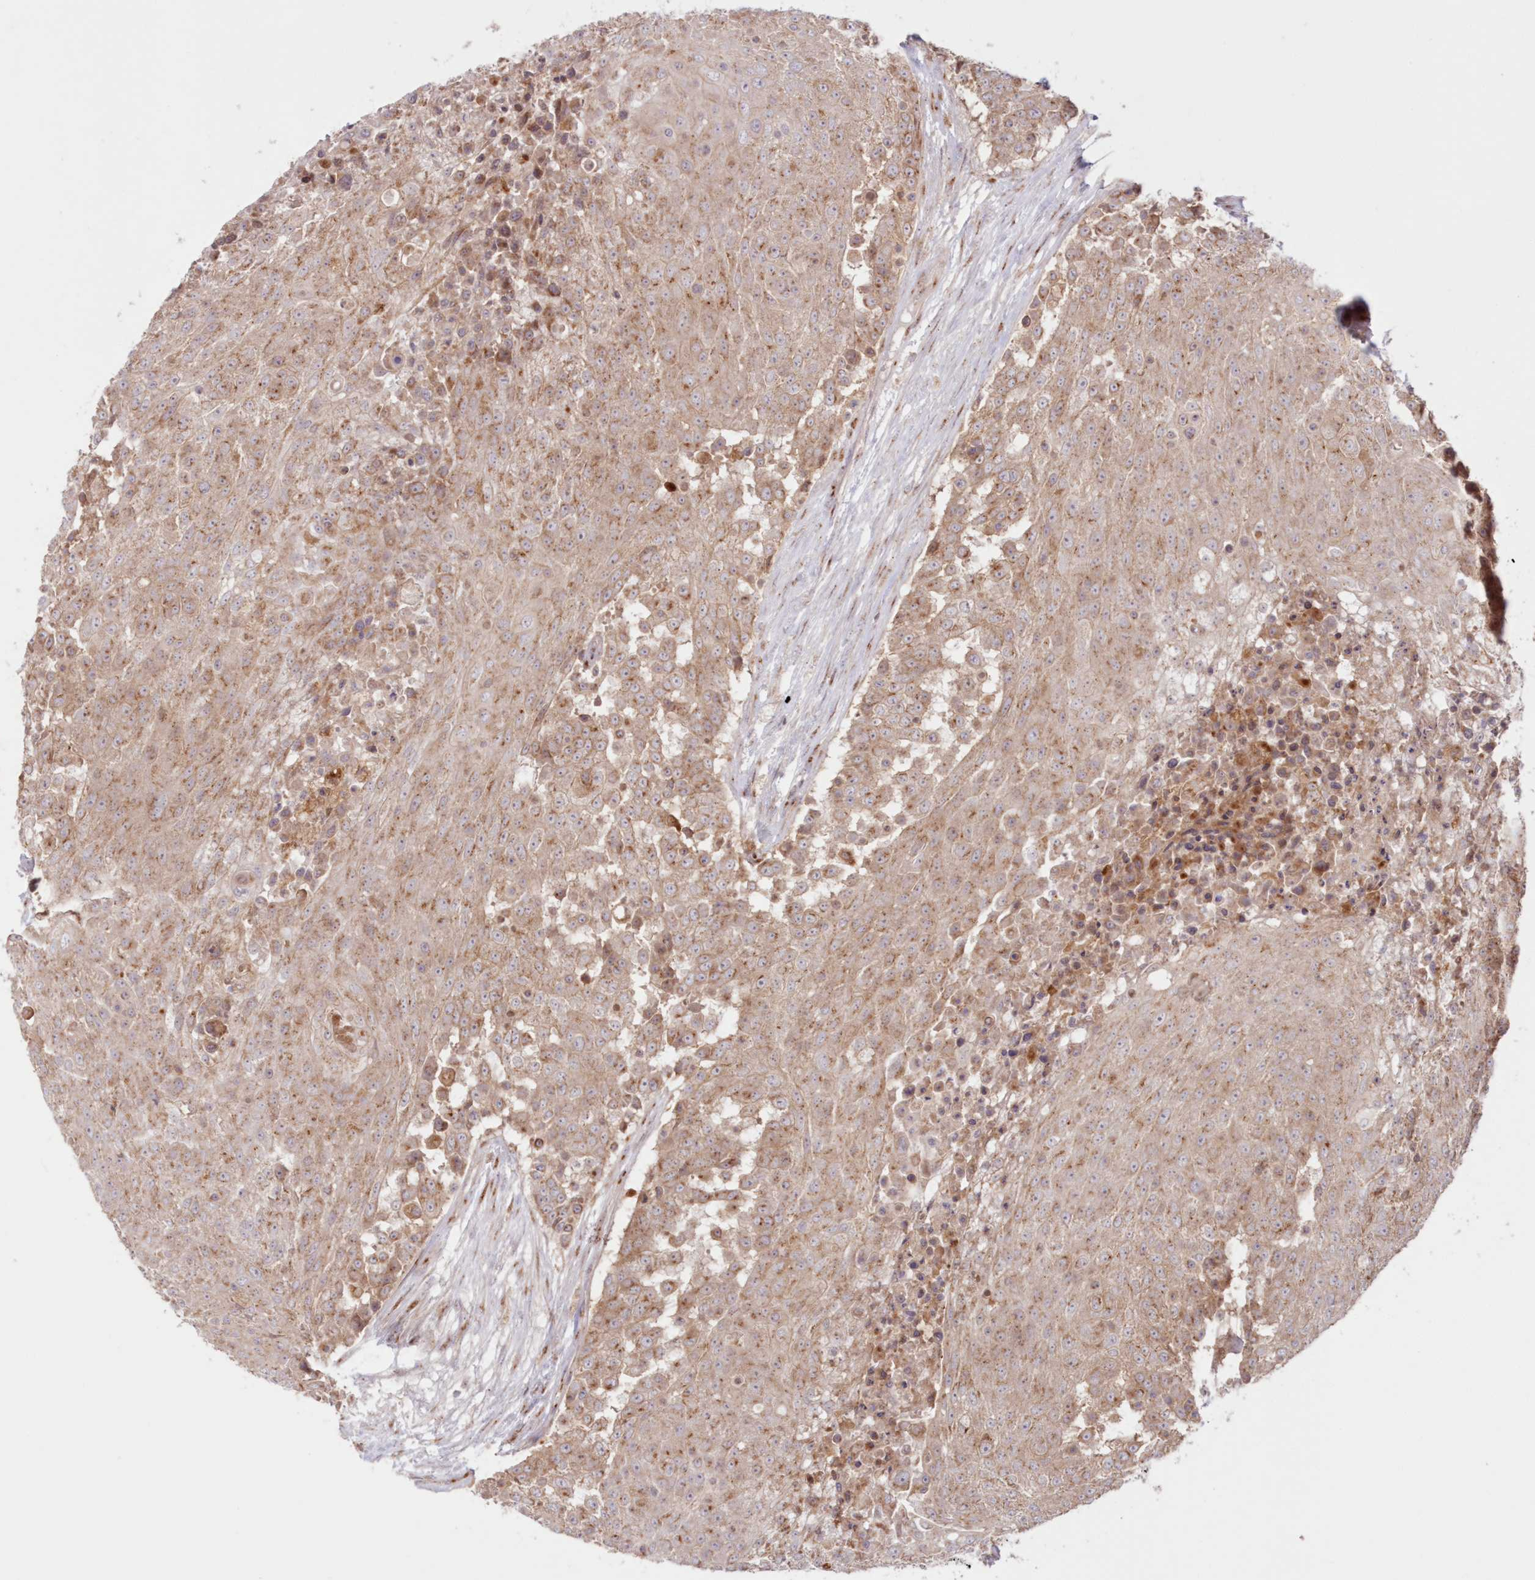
{"staining": {"intensity": "moderate", "quantity": ">75%", "location": "cytoplasmic/membranous"}, "tissue": "urothelial cancer", "cell_type": "Tumor cells", "image_type": "cancer", "snomed": [{"axis": "morphology", "description": "Urothelial carcinoma, High grade"}, {"axis": "topography", "description": "Urinary bladder"}], "caption": "Urothelial cancer tissue reveals moderate cytoplasmic/membranous positivity in about >75% of tumor cells", "gene": "ABCC3", "patient": {"sex": "female", "age": 63}}